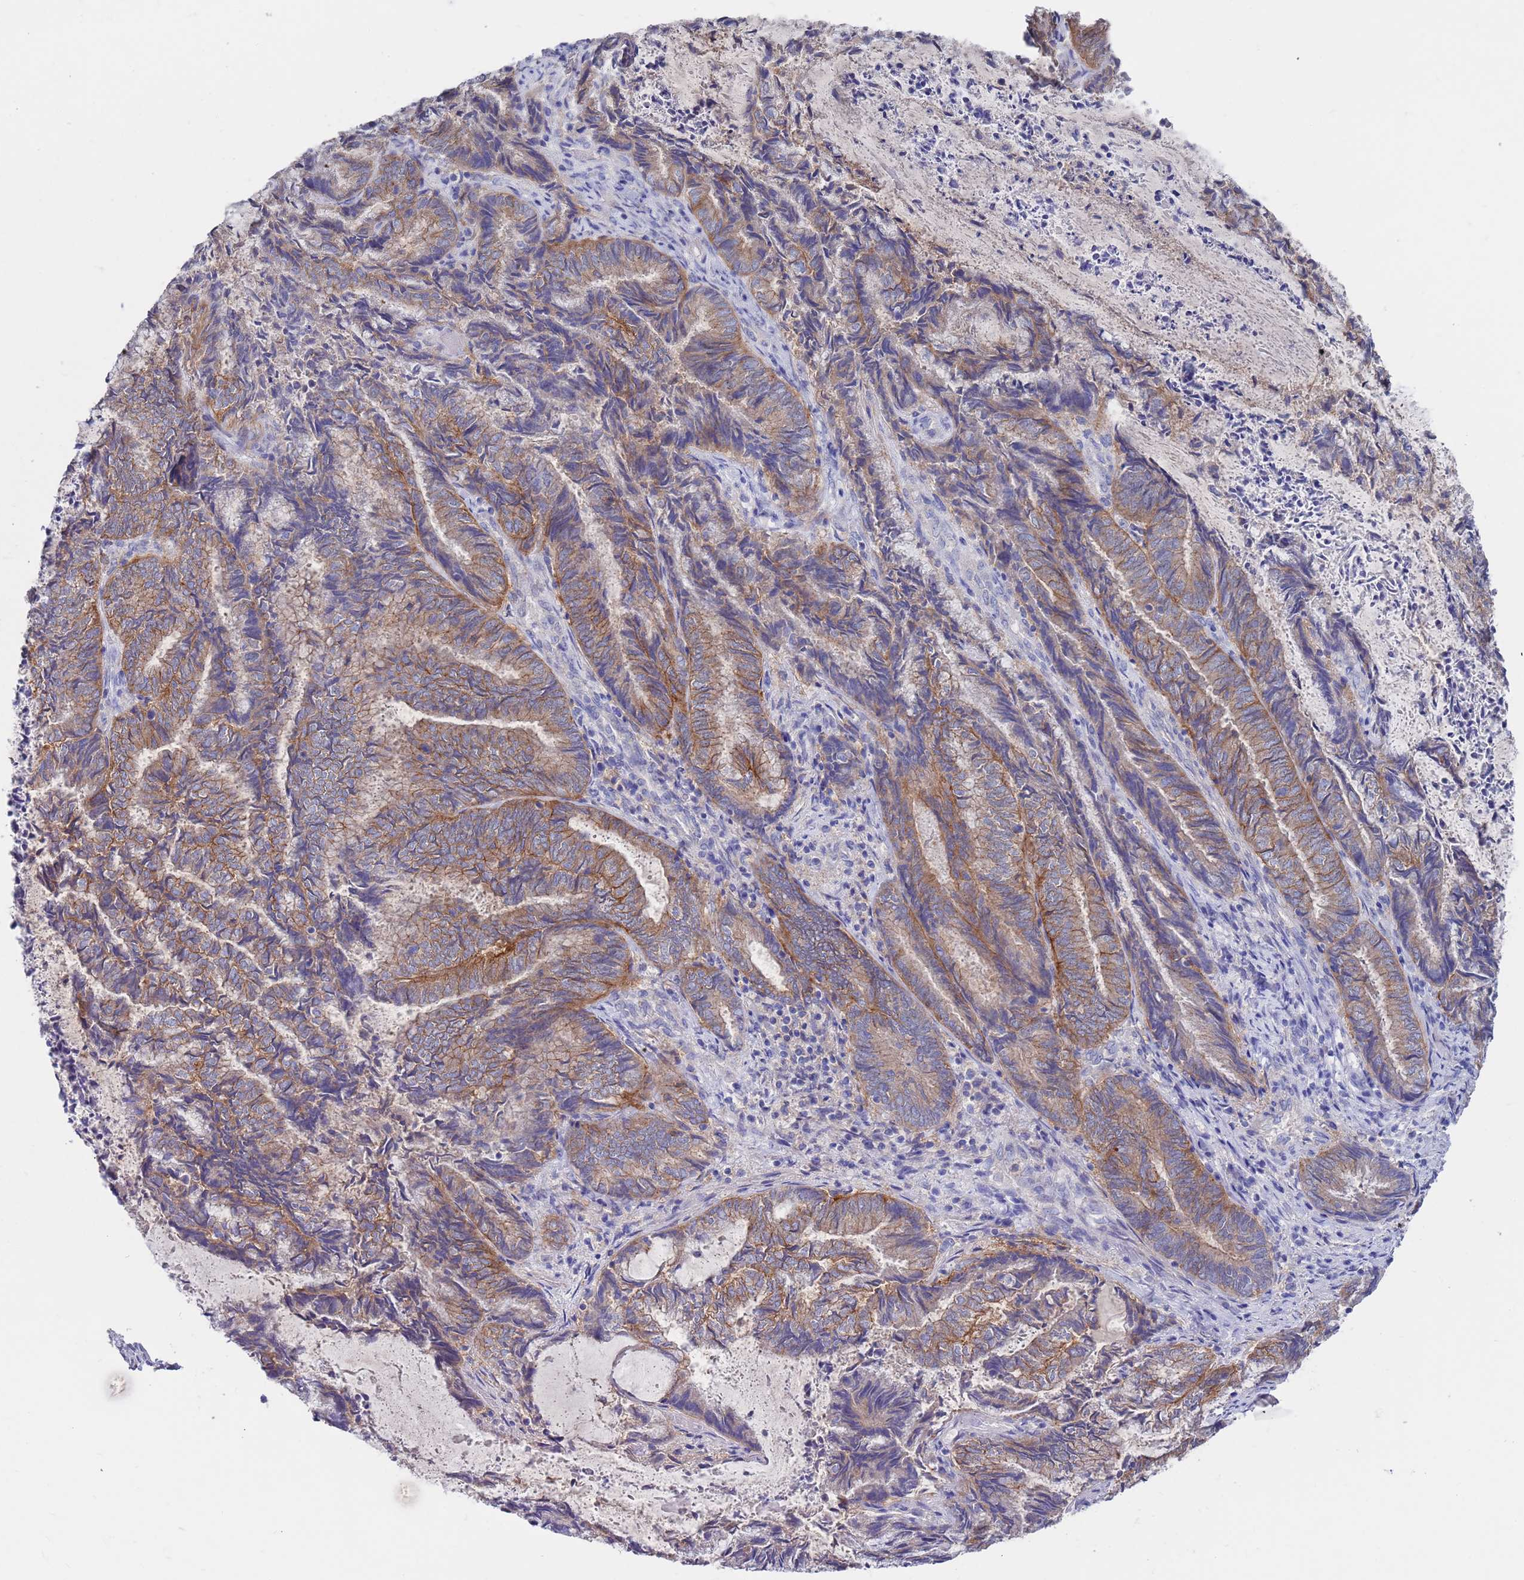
{"staining": {"intensity": "weak", "quantity": "25%-75%", "location": "cytoplasmic/membranous"}, "tissue": "endometrial cancer", "cell_type": "Tumor cells", "image_type": "cancer", "snomed": [{"axis": "morphology", "description": "Adenocarcinoma, NOS"}, {"axis": "topography", "description": "Endometrium"}], "caption": "Immunohistochemical staining of endometrial cancer (adenocarcinoma) displays low levels of weak cytoplasmic/membranous expression in approximately 25%-75% of tumor cells.", "gene": "KRTCAP3", "patient": {"sex": "female", "age": 80}}